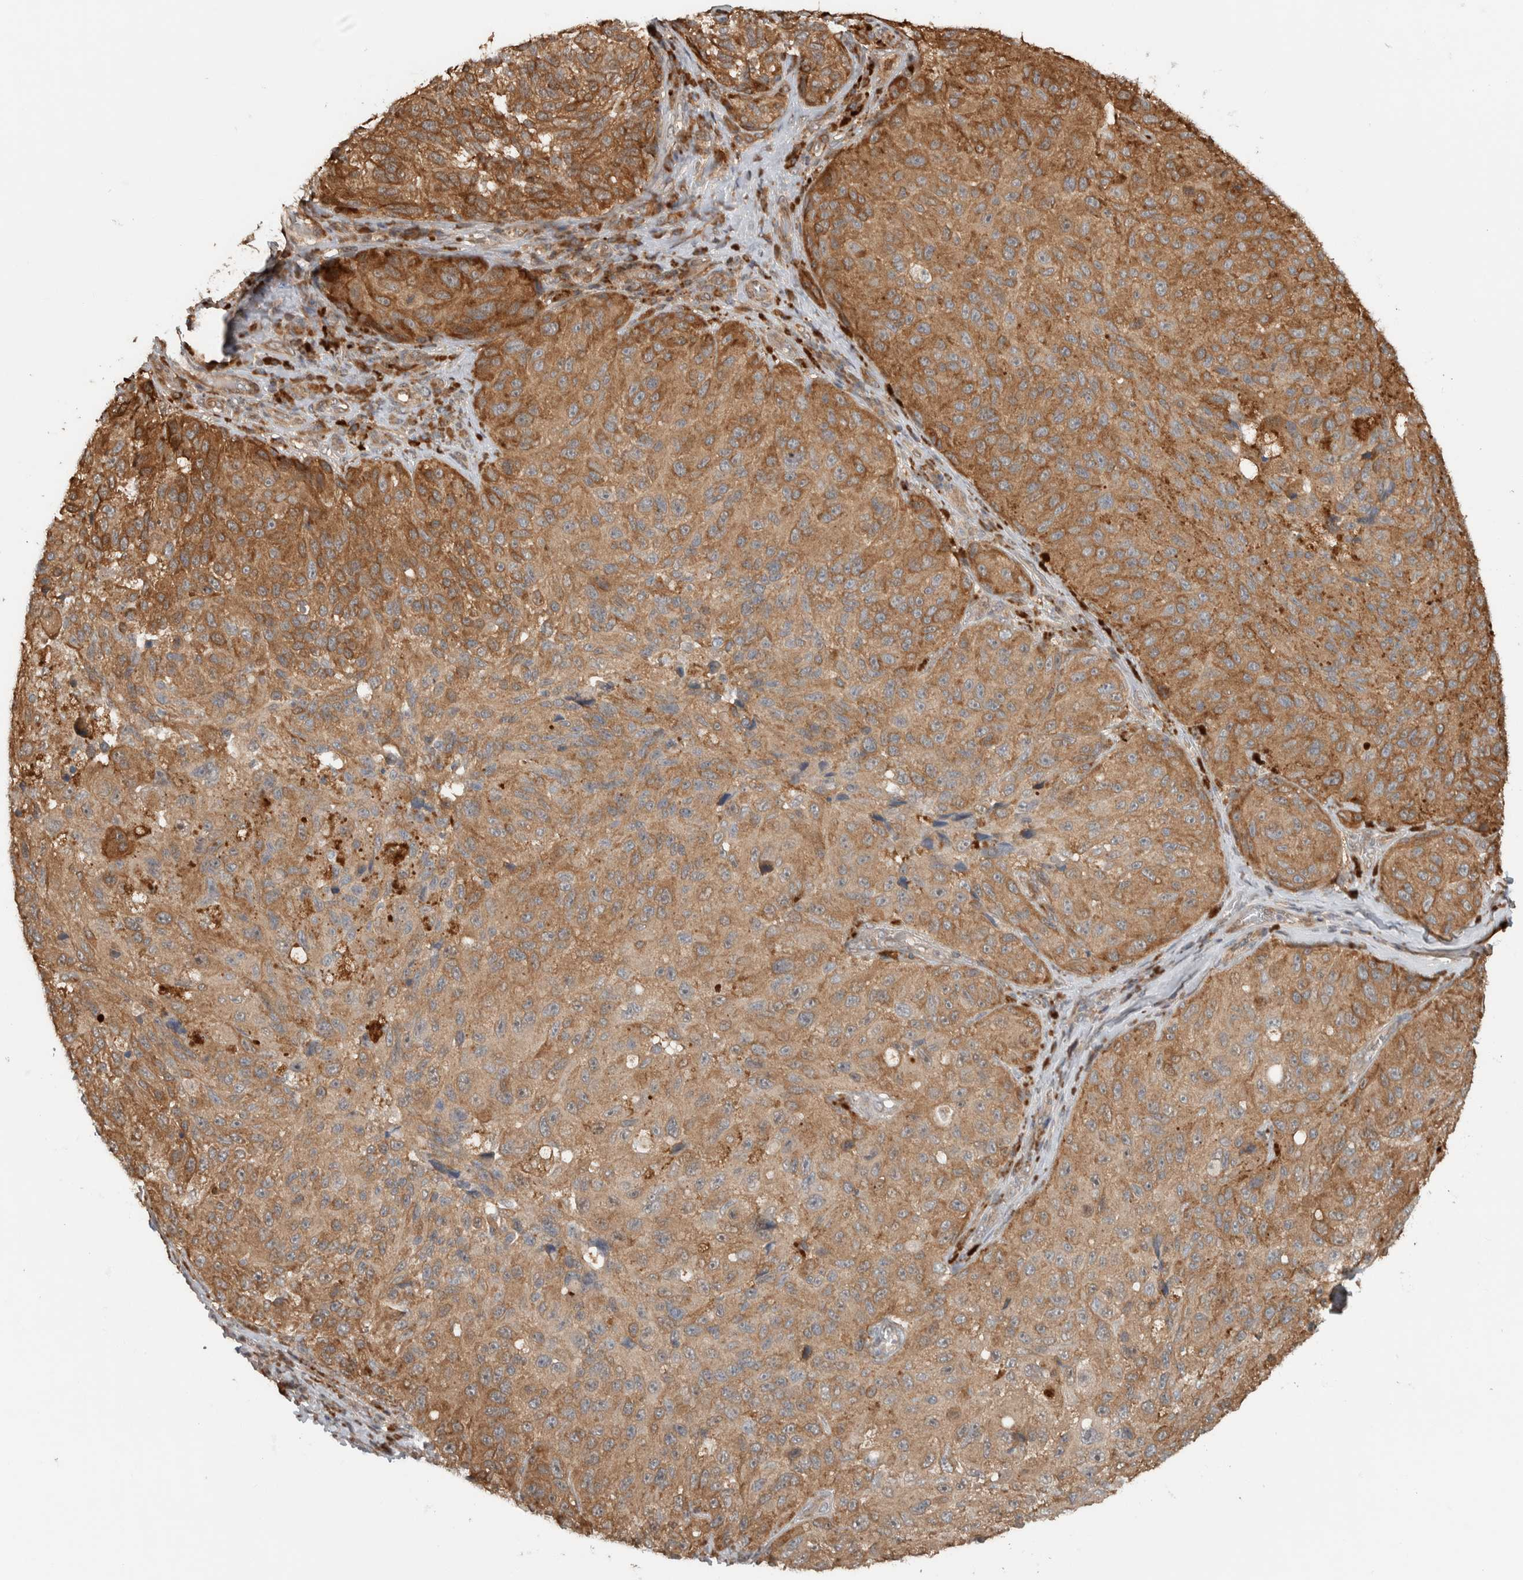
{"staining": {"intensity": "moderate", "quantity": ">75%", "location": "cytoplasmic/membranous"}, "tissue": "melanoma", "cell_type": "Tumor cells", "image_type": "cancer", "snomed": [{"axis": "morphology", "description": "Malignant melanoma, NOS"}, {"axis": "topography", "description": "Skin"}], "caption": "Immunohistochemical staining of human malignant melanoma reveals medium levels of moderate cytoplasmic/membranous protein staining in approximately >75% of tumor cells.", "gene": "CNTROB", "patient": {"sex": "female", "age": 73}}